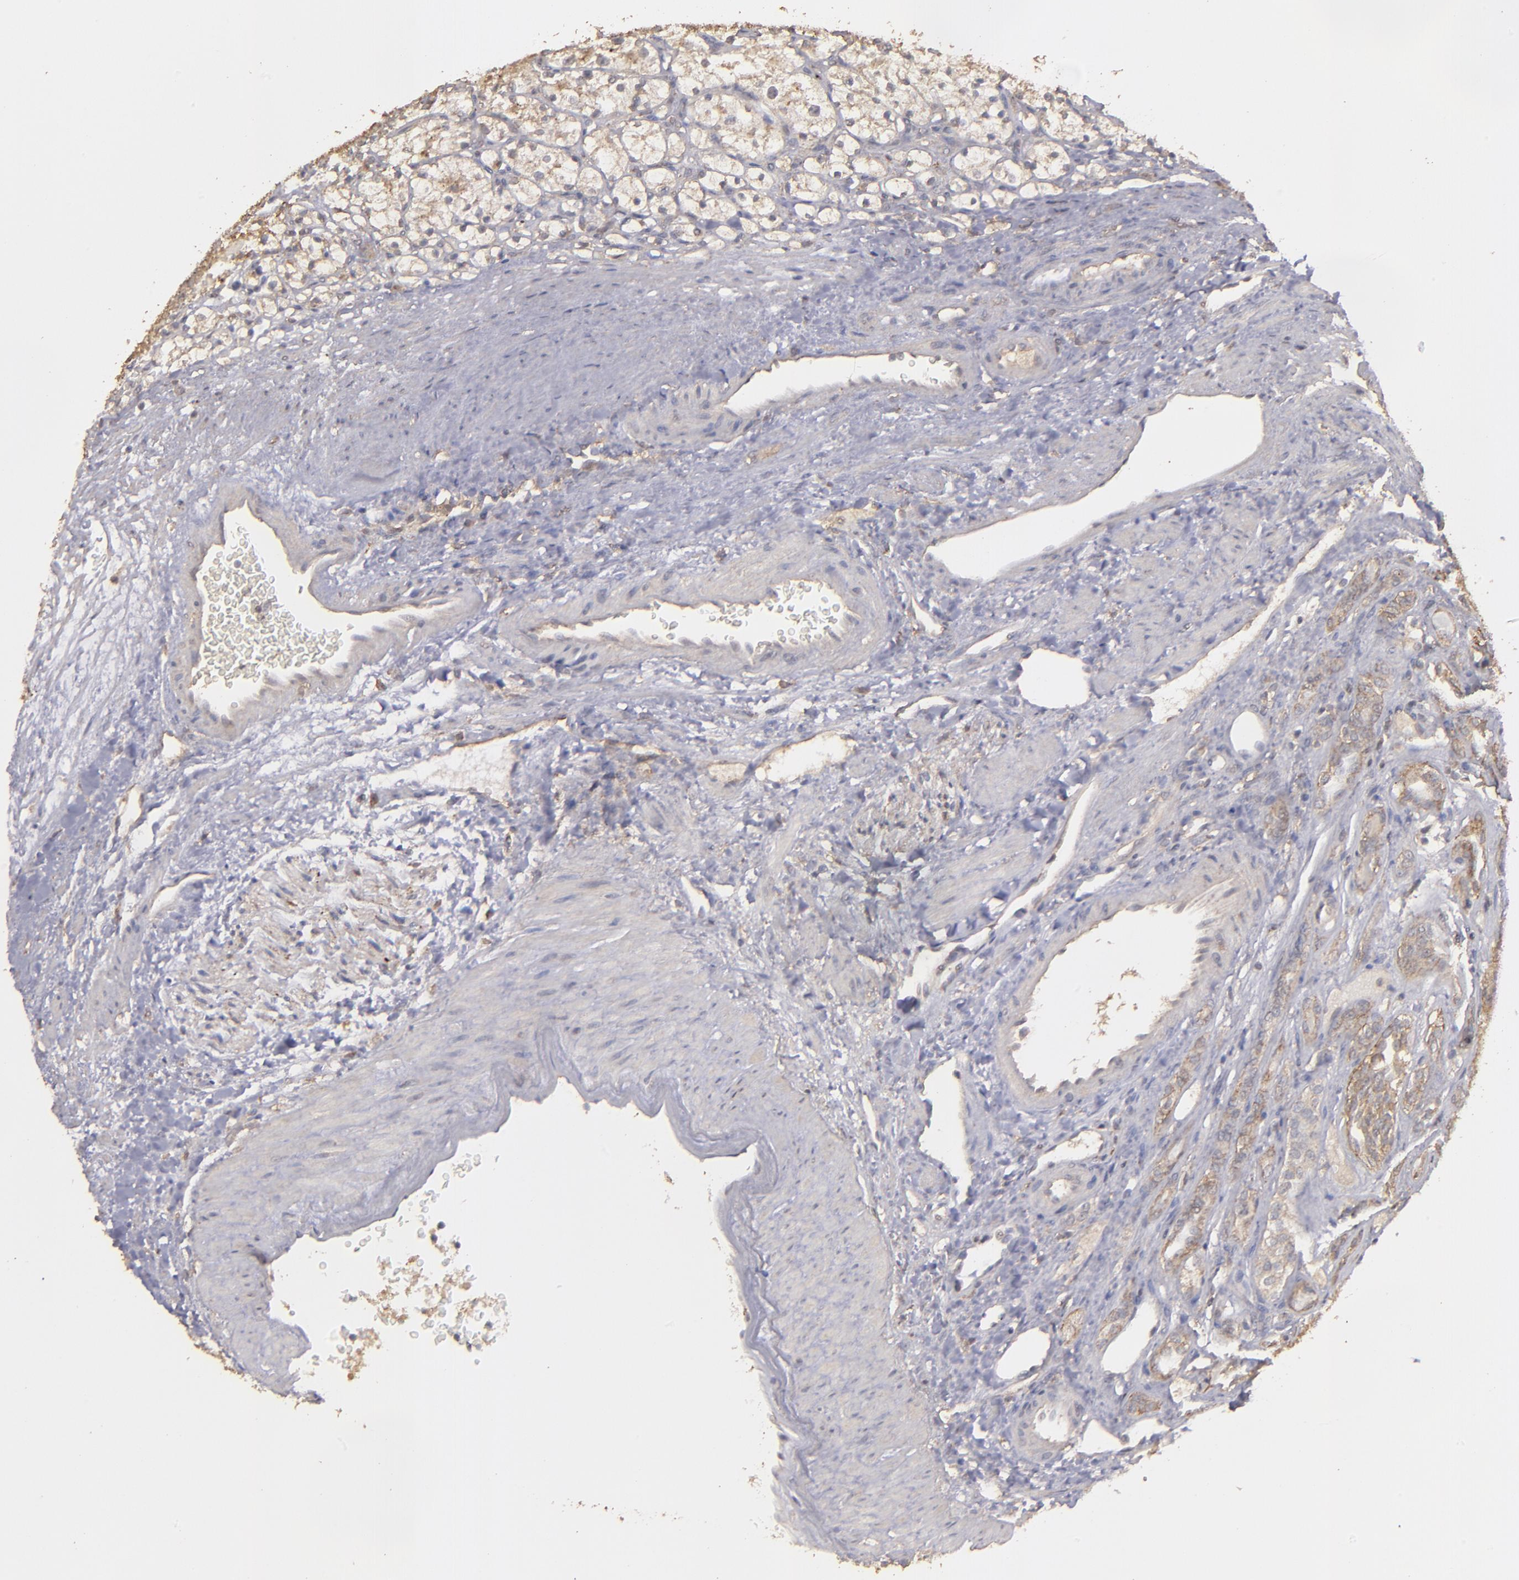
{"staining": {"intensity": "weak", "quantity": "25%-75%", "location": "cytoplasmic/membranous"}, "tissue": "renal cancer", "cell_type": "Tumor cells", "image_type": "cancer", "snomed": [{"axis": "morphology", "description": "Adenocarcinoma, NOS"}, {"axis": "topography", "description": "Kidney"}], "caption": "This histopathology image reveals renal cancer (adenocarcinoma) stained with immunohistochemistry to label a protein in brown. The cytoplasmic/membranous of tumor cells show weak positivity for the protein. Nuclei are counter-stained blue.", "gene": "FAT1", "patient": {"sex": "female", "age": 60}}